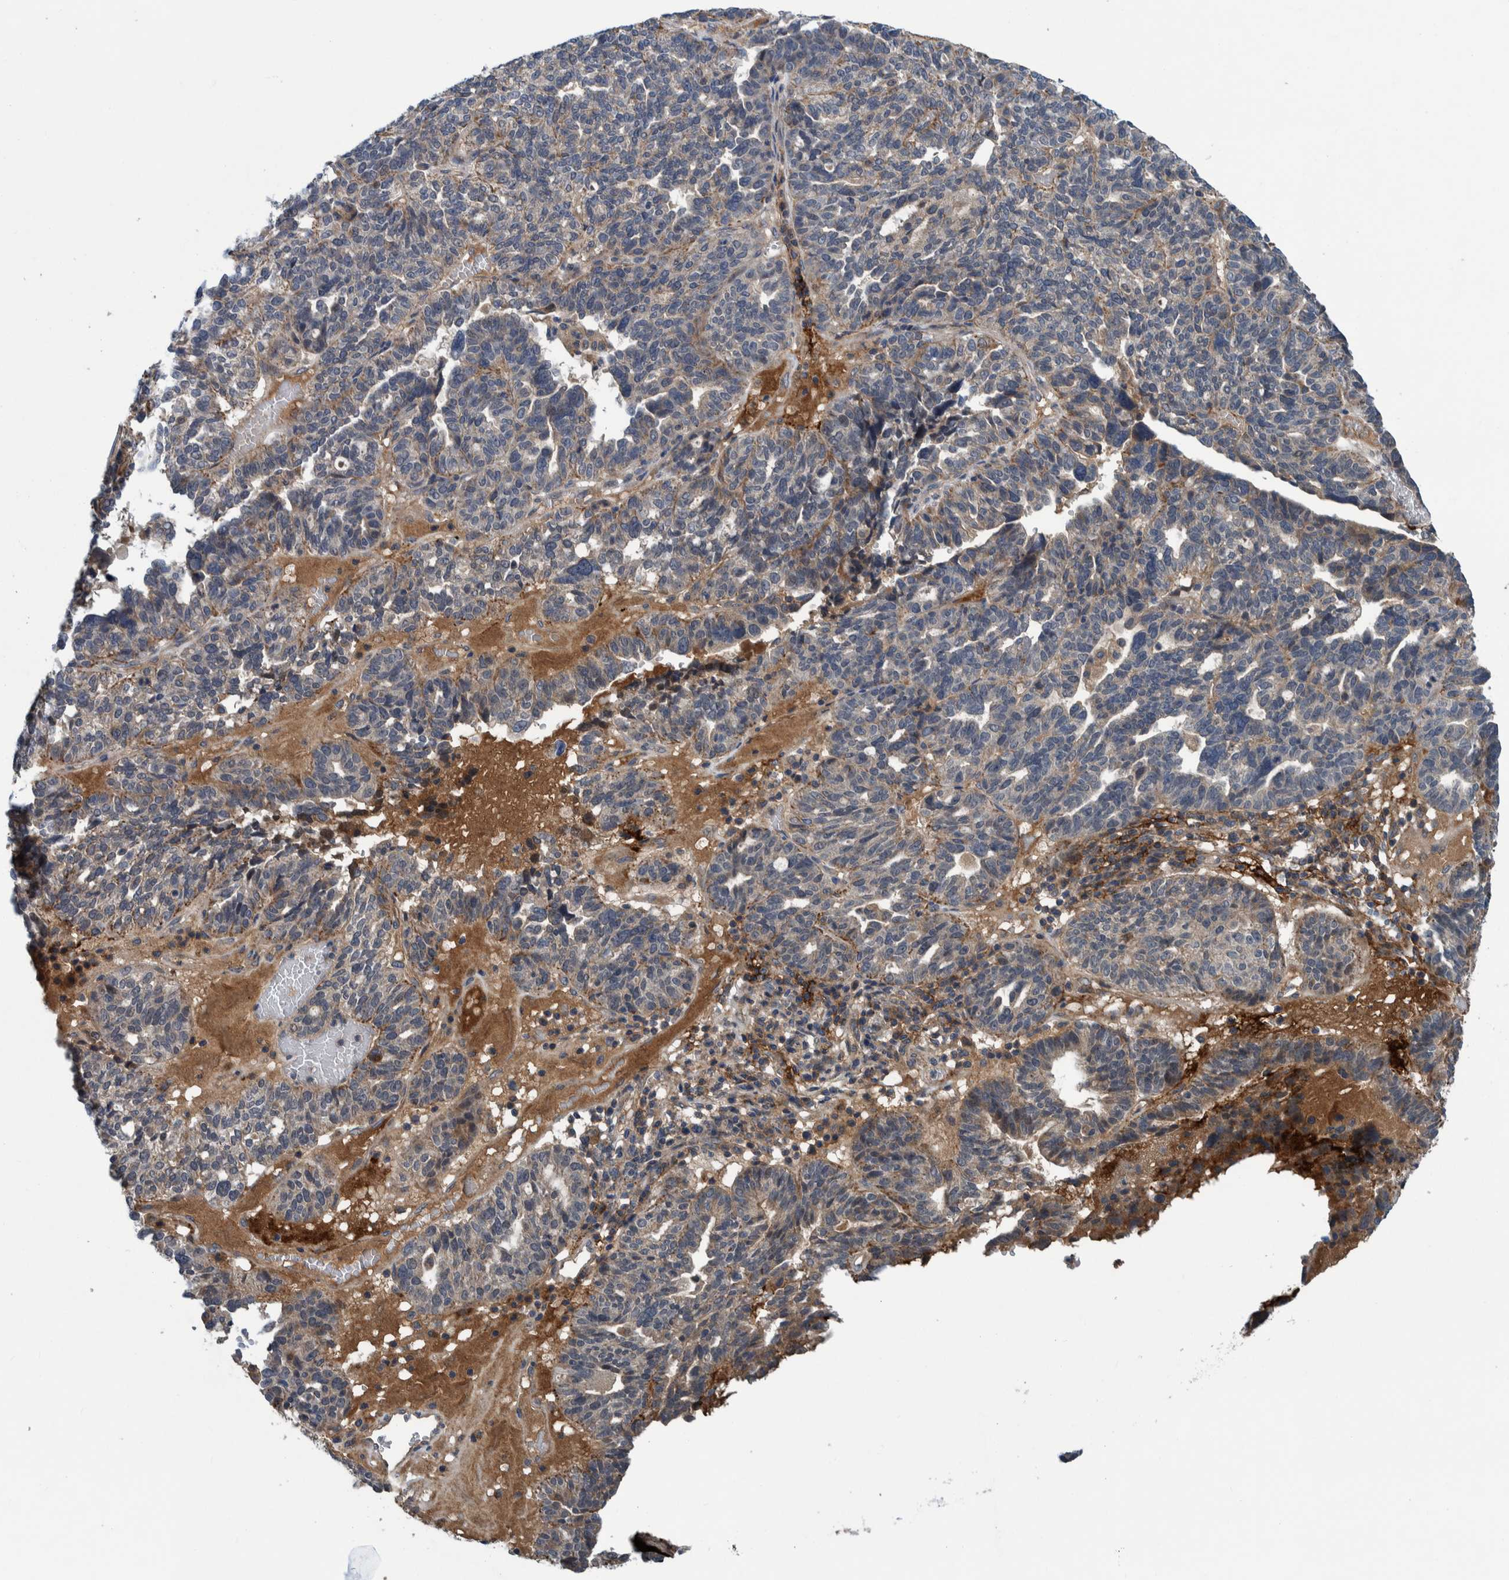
{"staining": {"intensity": "weak", "quantity": "<25%", "location": "cytoplasmic/membranous"}, "tissue": "ovarian cancer", "cell_type": "Tumor cells", "image_type": "cancer", "snomed": [{"axis": "morphology", "description": "Cystadenocarcinoma, serous, NOS"}, {"axis": "topography", "description": "Ovary"}], "caption": "The histopathology image exhibits no significant expression in tumor cells of serous cystadenocarcinoma (ovarian). (Stains: DAB immunohistochemistry (IHC) with hematoxylin counter stain, Microscopy: brightfield microscopy at high magnification).", "gene": "ITIH3", "patient": {"sex": "female", "age": 59}}